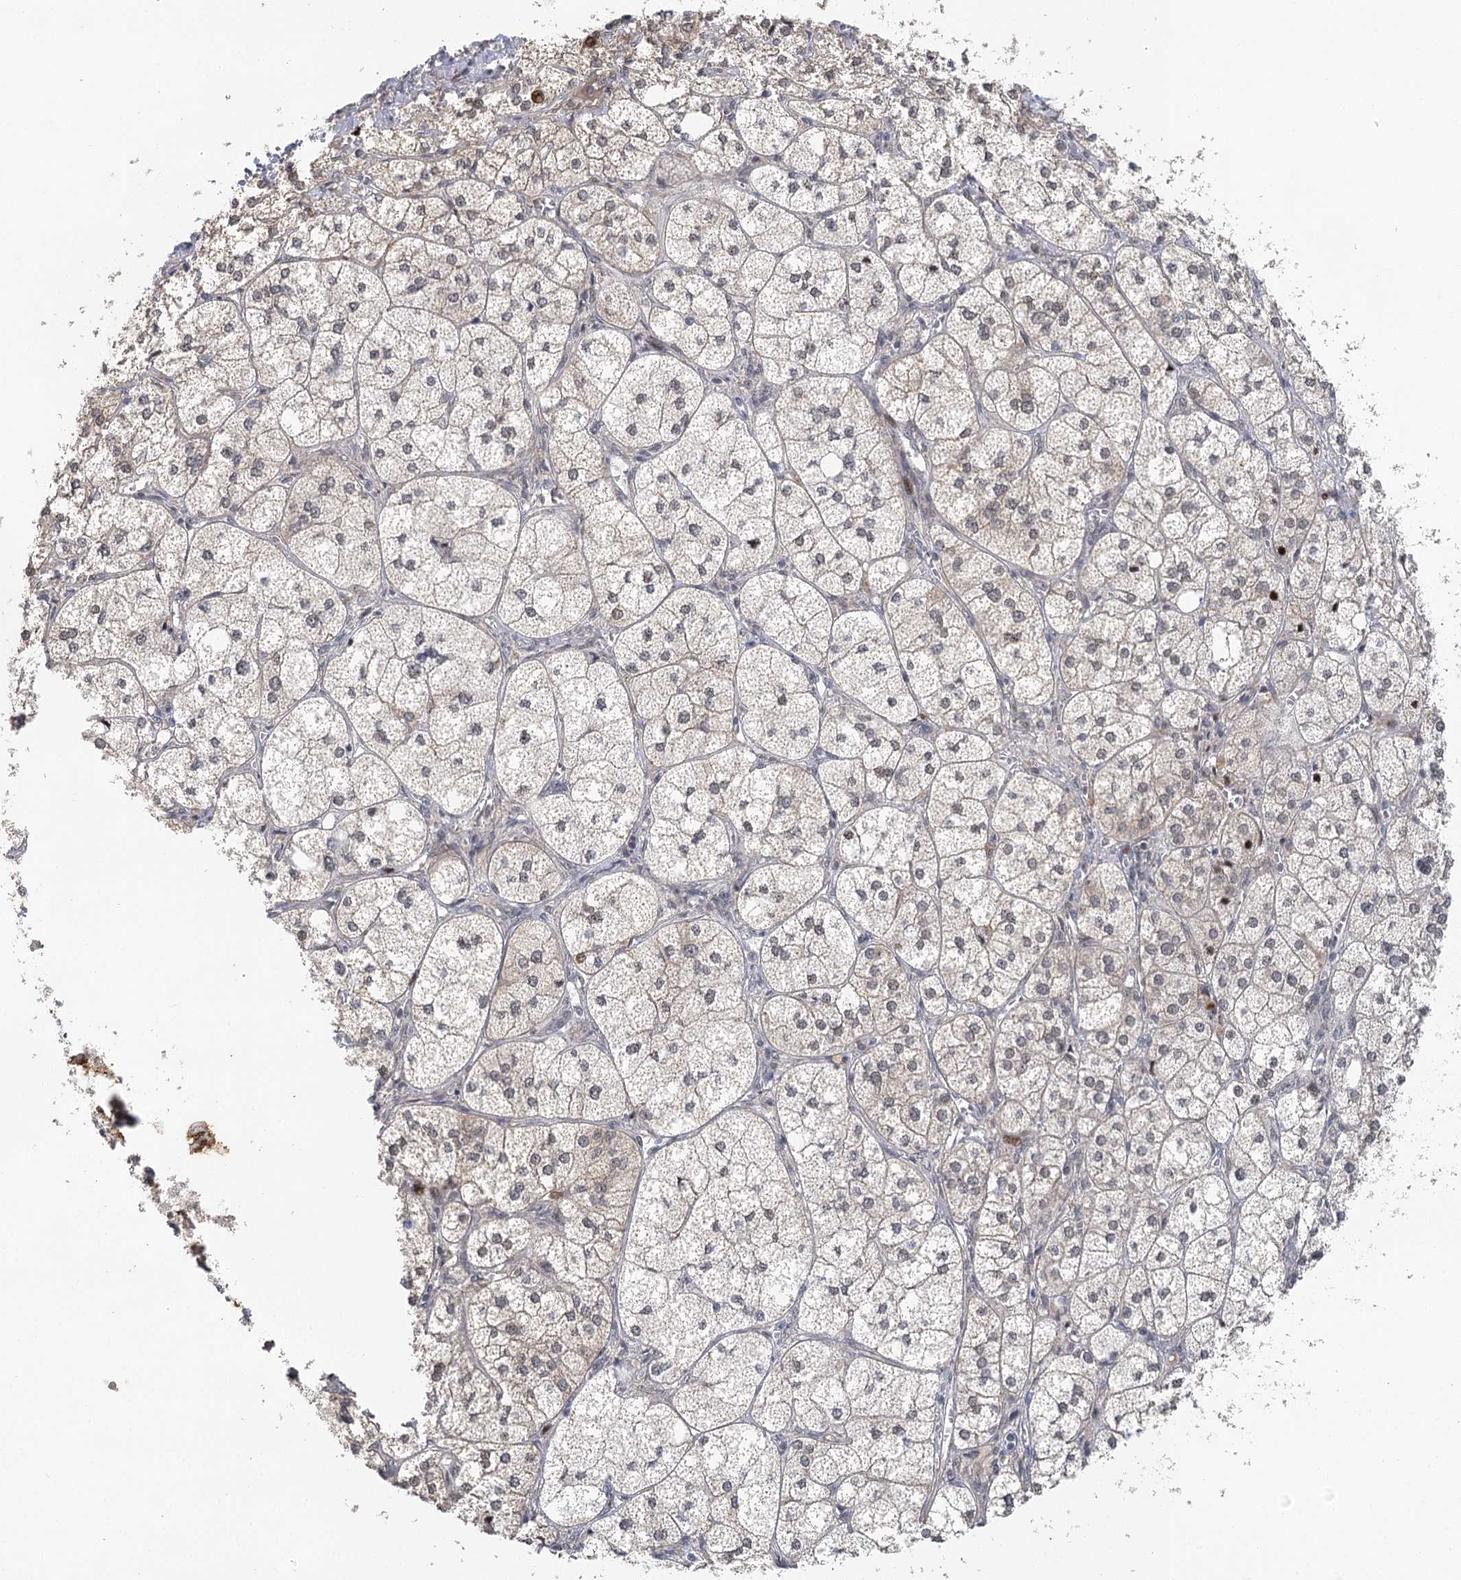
{"staining": {"intensity": "moderate", "quantity": "<25%", "location": "cytoplasmic/membranous,nuclear"}, "tissue": "adrenal gland", "cell_type": "Glandular cells", "image_type": "normal", "snomed": [{"axis": "morphology", "description": "Normal tissue, NOS"}, {"axis": "topography", "description": "Adrenal gland"}], "caption": "Human adrenal gland stained with a brown dye exhibits moderate cytoplasmic/membranous,nuclear positive positivity in about <25% of glandular cells.", "gene": "IL11RA", "patient": {"sex": "female", "age": 61}}